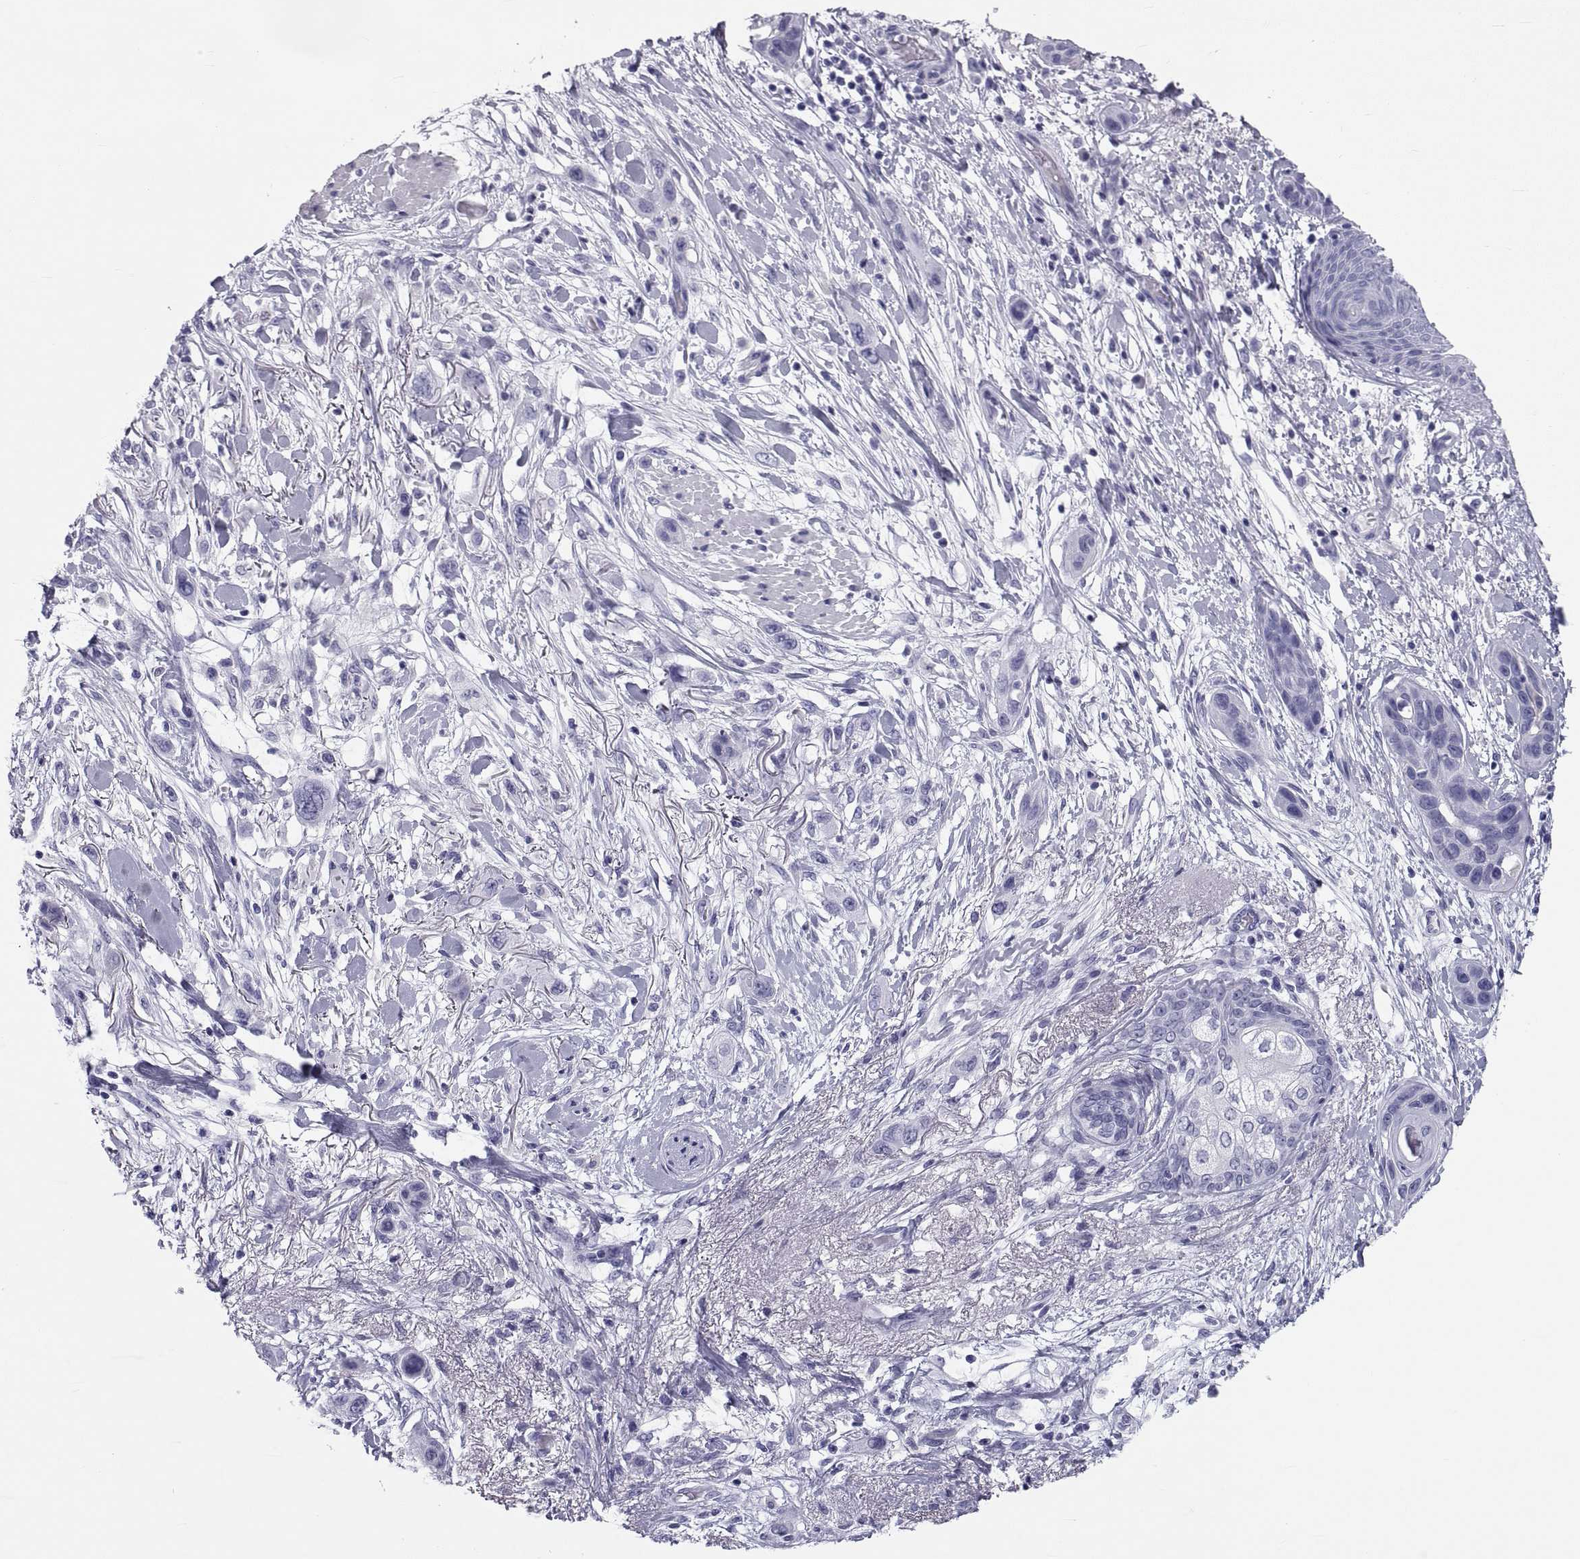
{"staining": {"intensity": "negative", "quantity": "none", "location": "none"}, "tissue": "skin cancer", "cell_type": "Tumor cells", "image_type": "cancer", "snomed": [{"axis": "morphology", "description": "Squamous cell carcinoma, NOS"}, {"axis": "topography", "description": "Skin"}], "caption": "Immunohistochemical staining of squamous cell carcinoma (skin) demonstrates no significant expression in tumor cells.", "gene": "DEFB129", "patient": {"sex": "male", "age": 79}}